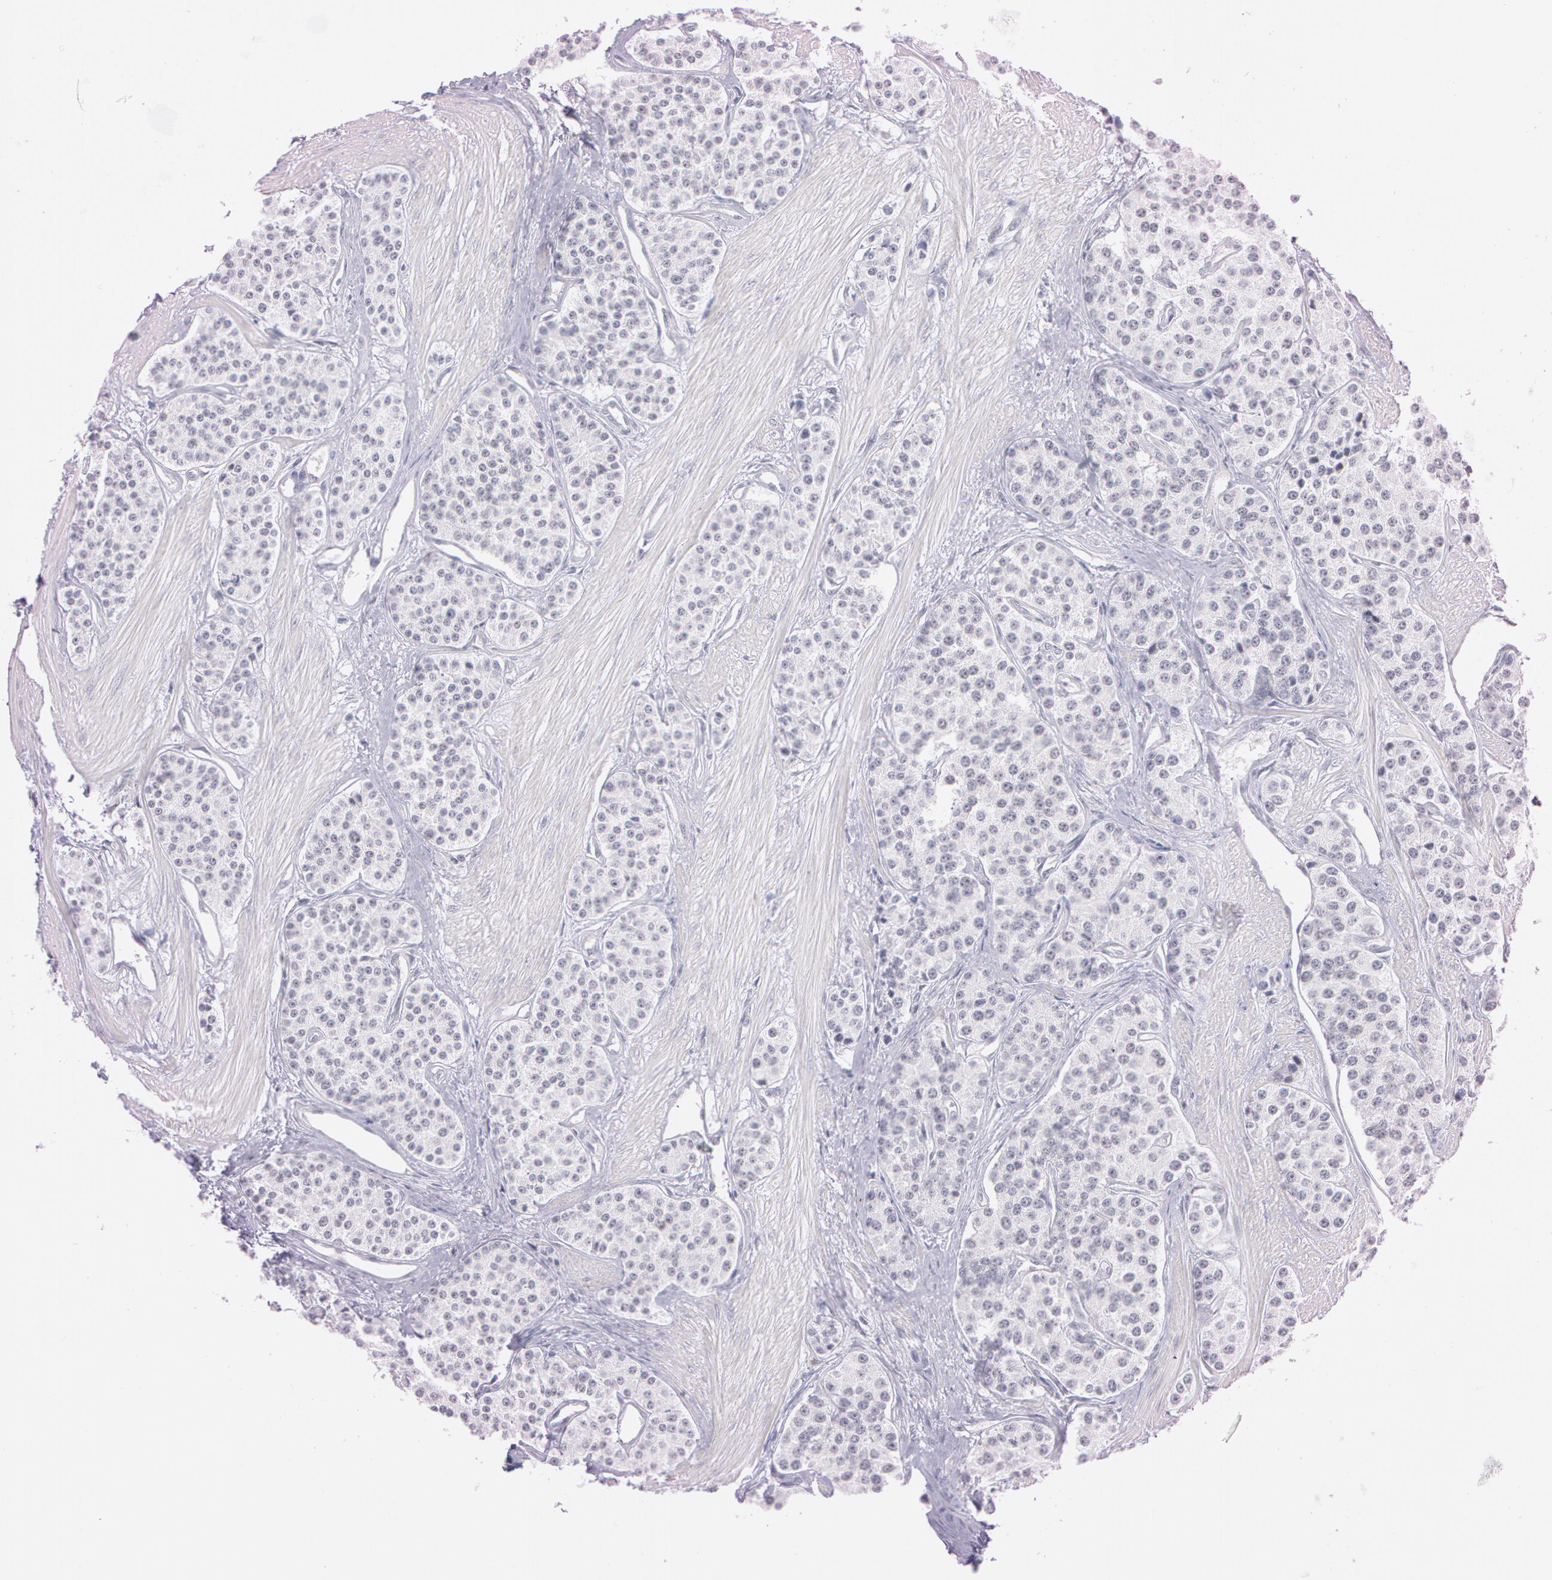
{"staining": {"intensity": "negative", "quantity": "none", "location": "none"}, "tissue": "carcinoid", "cell_type": "Tumor cells", "image_type": "cancer", "snomed": [{"axis": "morphology", "description": "Carcinoid, malignant, NOS"}, {"axis": "topography", "description": "Stomach"}], "caption": "Human carcinoid (malignant) stained for a protein using IHC exhibits no positivity in tumor cells.", "gene": "FBL", "patient": {"sex": "female", "age": 76}}